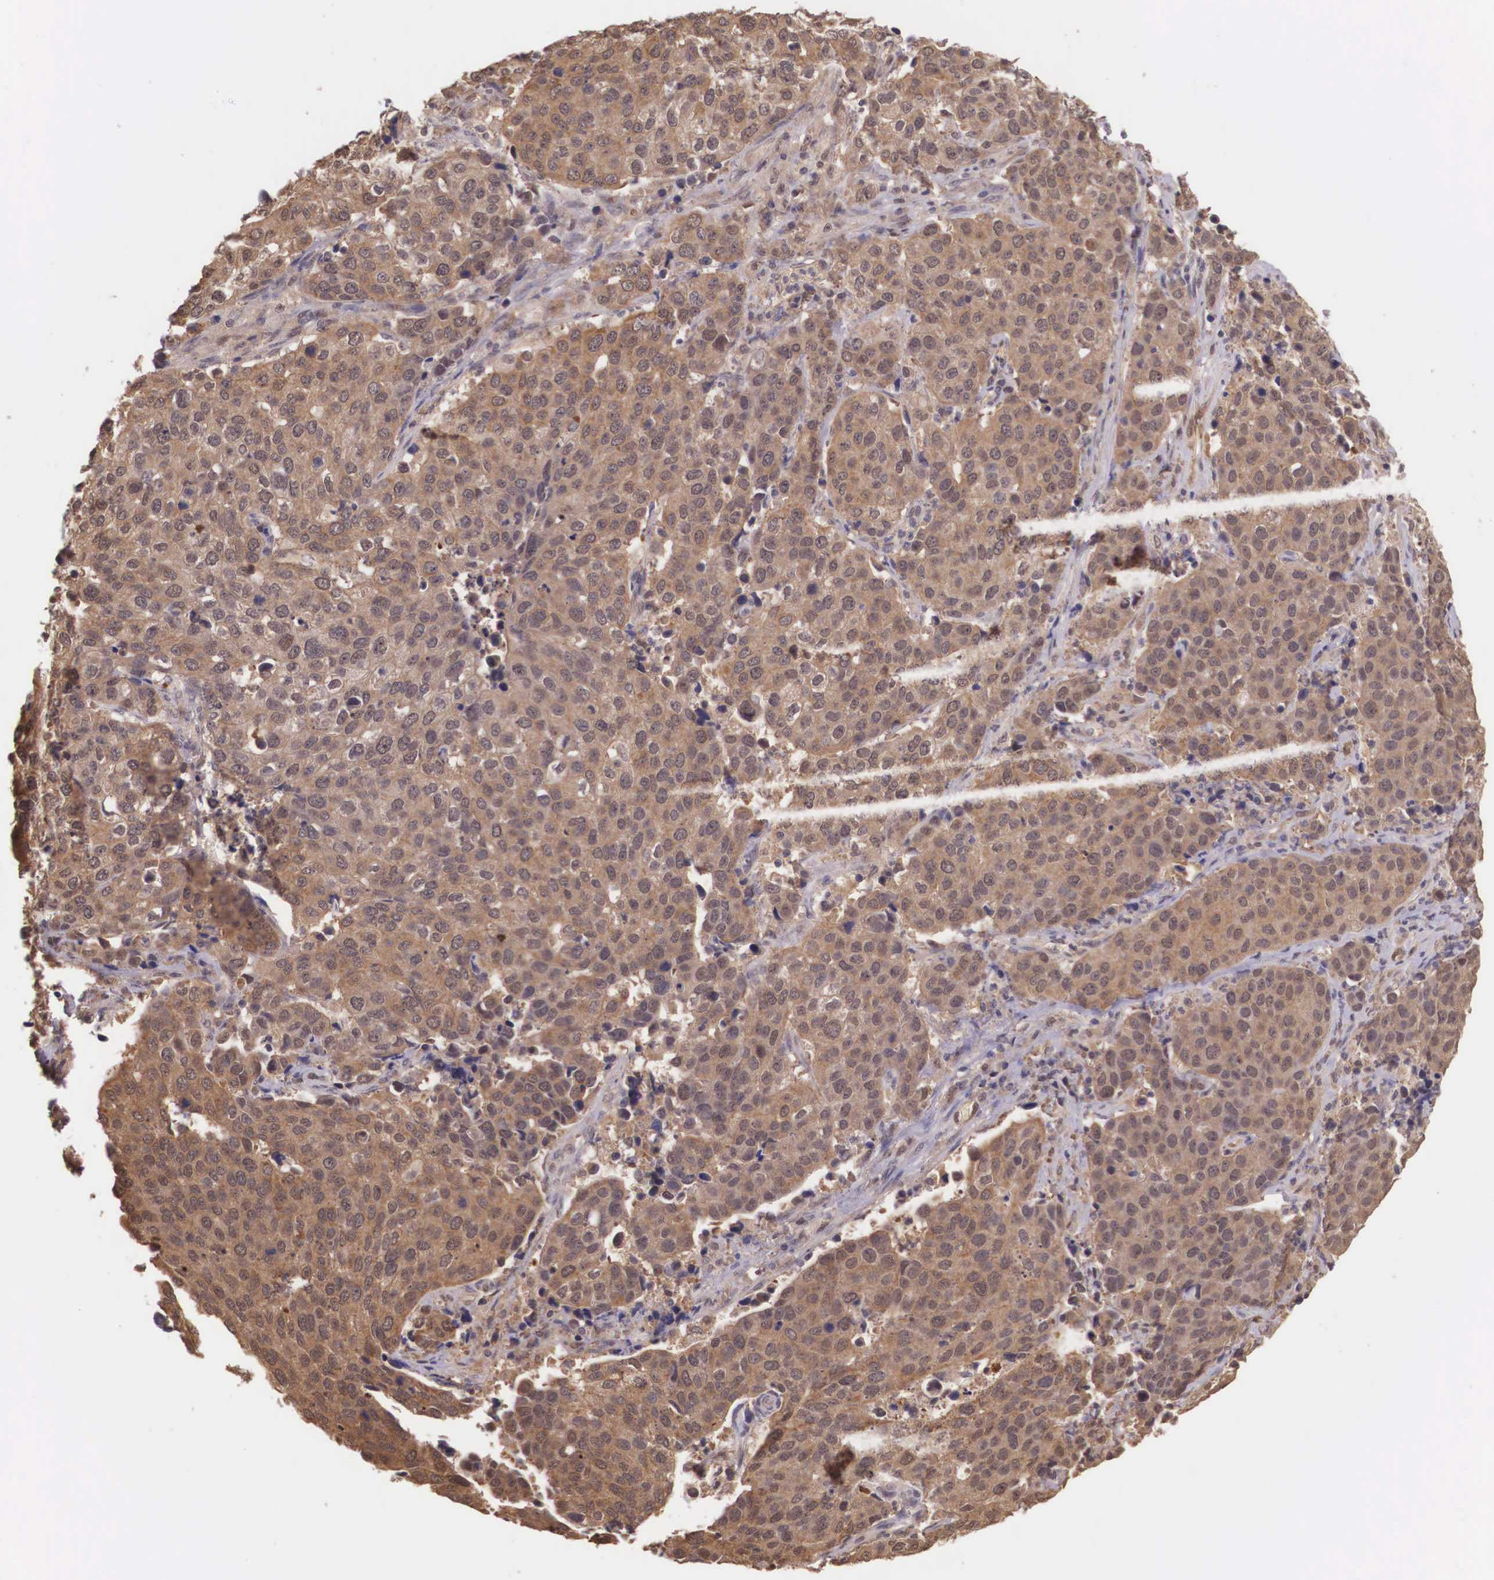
{"staining": {"intensity": "moderate", "quantity": ">75%", "location": "cytoplasmic/membranous"}, "tissue": "cervical cancer", "cell_type": "Tumor cells", "image_type": "cancer", "snomed": [{"axis": "morphology", "description": "Squamous cell carcinoma, NOS"}, {"axis": "topography", "description": "Cervix"}], "caption": "The micrograph demonstrates immunohistochemical staining of cervical cancer. There is moderate cytoplasmic/membranous staining is seen in about >75% of tumor cells. (DAB (3,3'-diaminobenzidine) = brown stain, brightfield microscopy at high magnification).", "gene": "VASH1", "patient": {"sex": "female", "age": 54}}